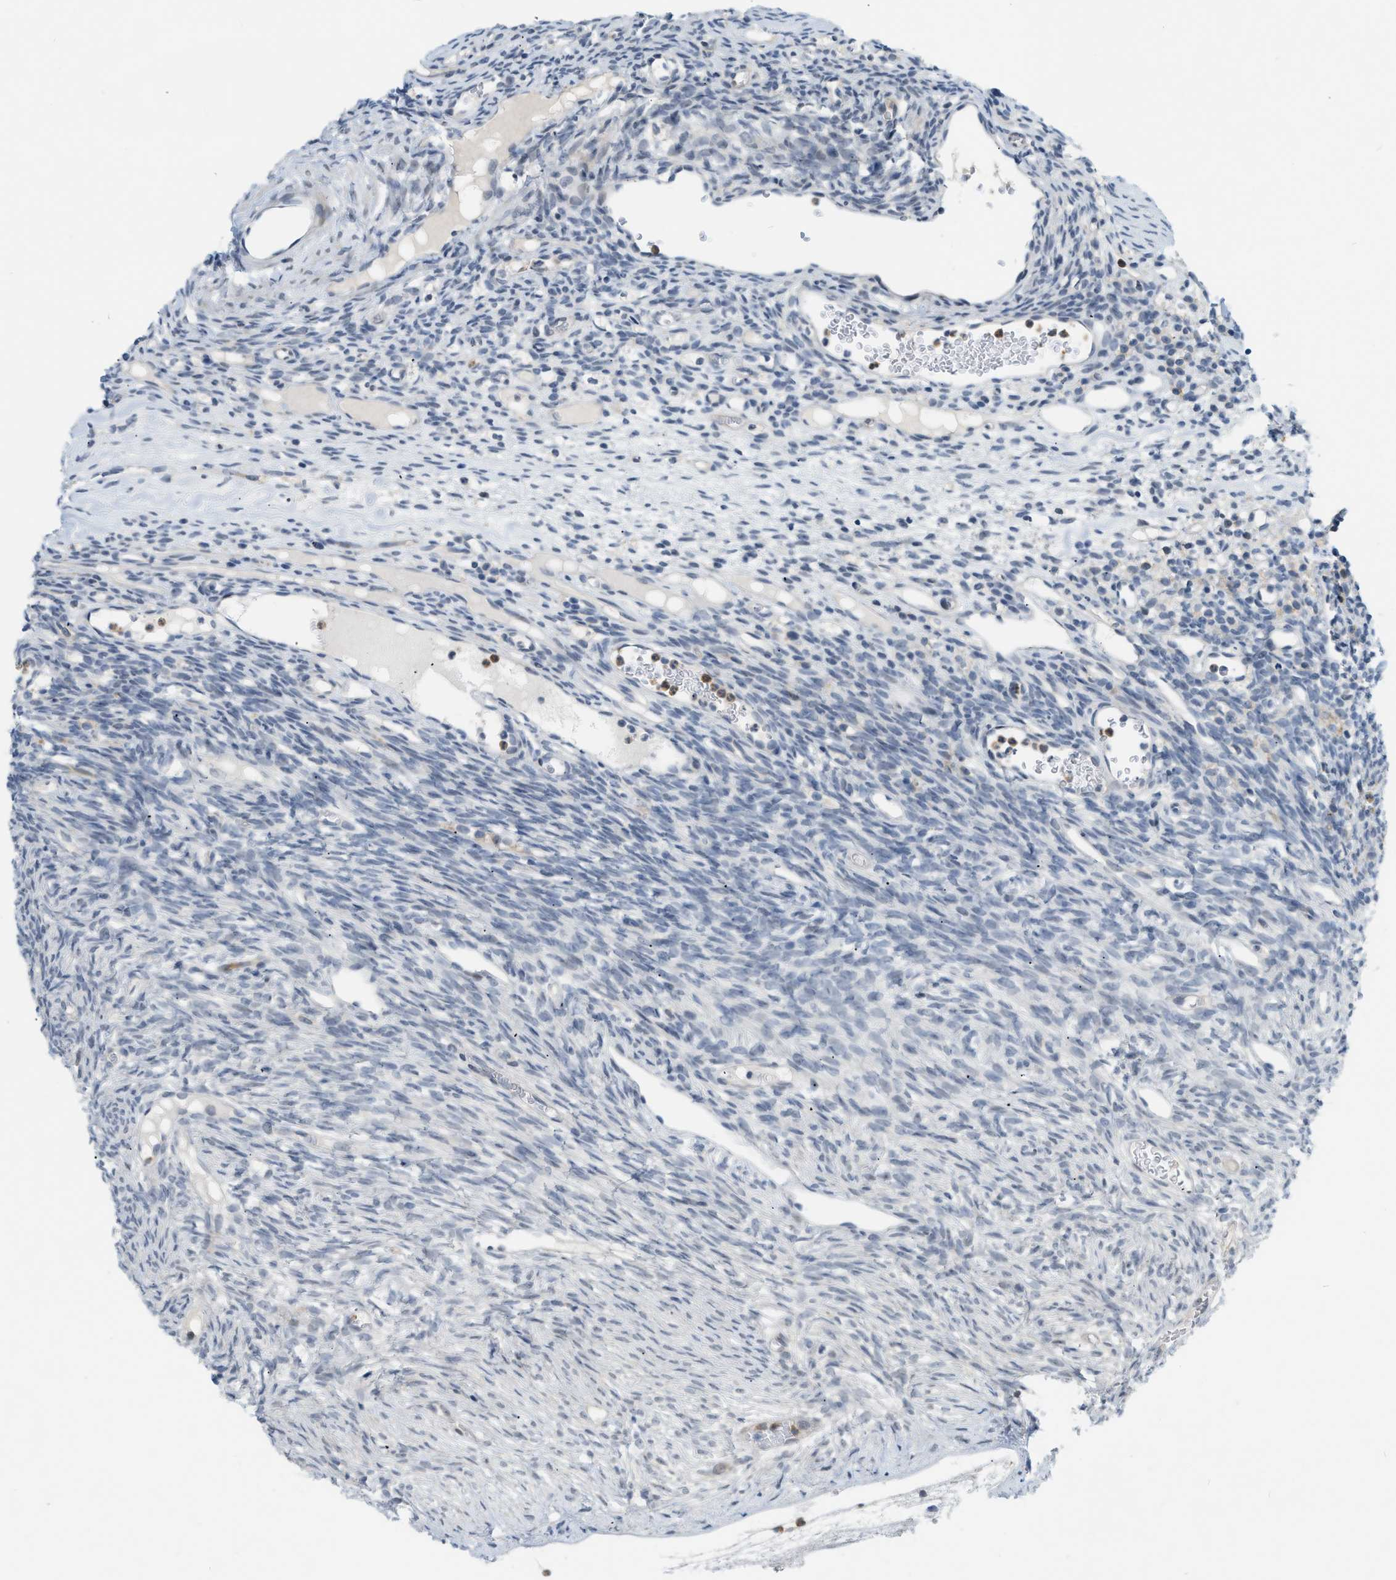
{"staining": {"intensity": "negative", "quantity": "none", "location": "none"}, "tissue": "ovary", "cell_type": "Ovarian stroma cells", "image_type": "normal", "snomed": [{"axis": "morphology", "description": "Normal tissue, NOS"}, {"axis": "topography", "description": "Ovary"}], "caption": "An immunohistochemistry (IHC) photomicrograph of benign ovary is shown. There is no staining in ovarian stroma cells of ovary. (DAB (3,3'-diaminobenzidine) immunohistochemistry (IHC) with hematoxylin counter stain).", "gene": "ZNF408", "patient": {"sex": "female", "age": 33}}